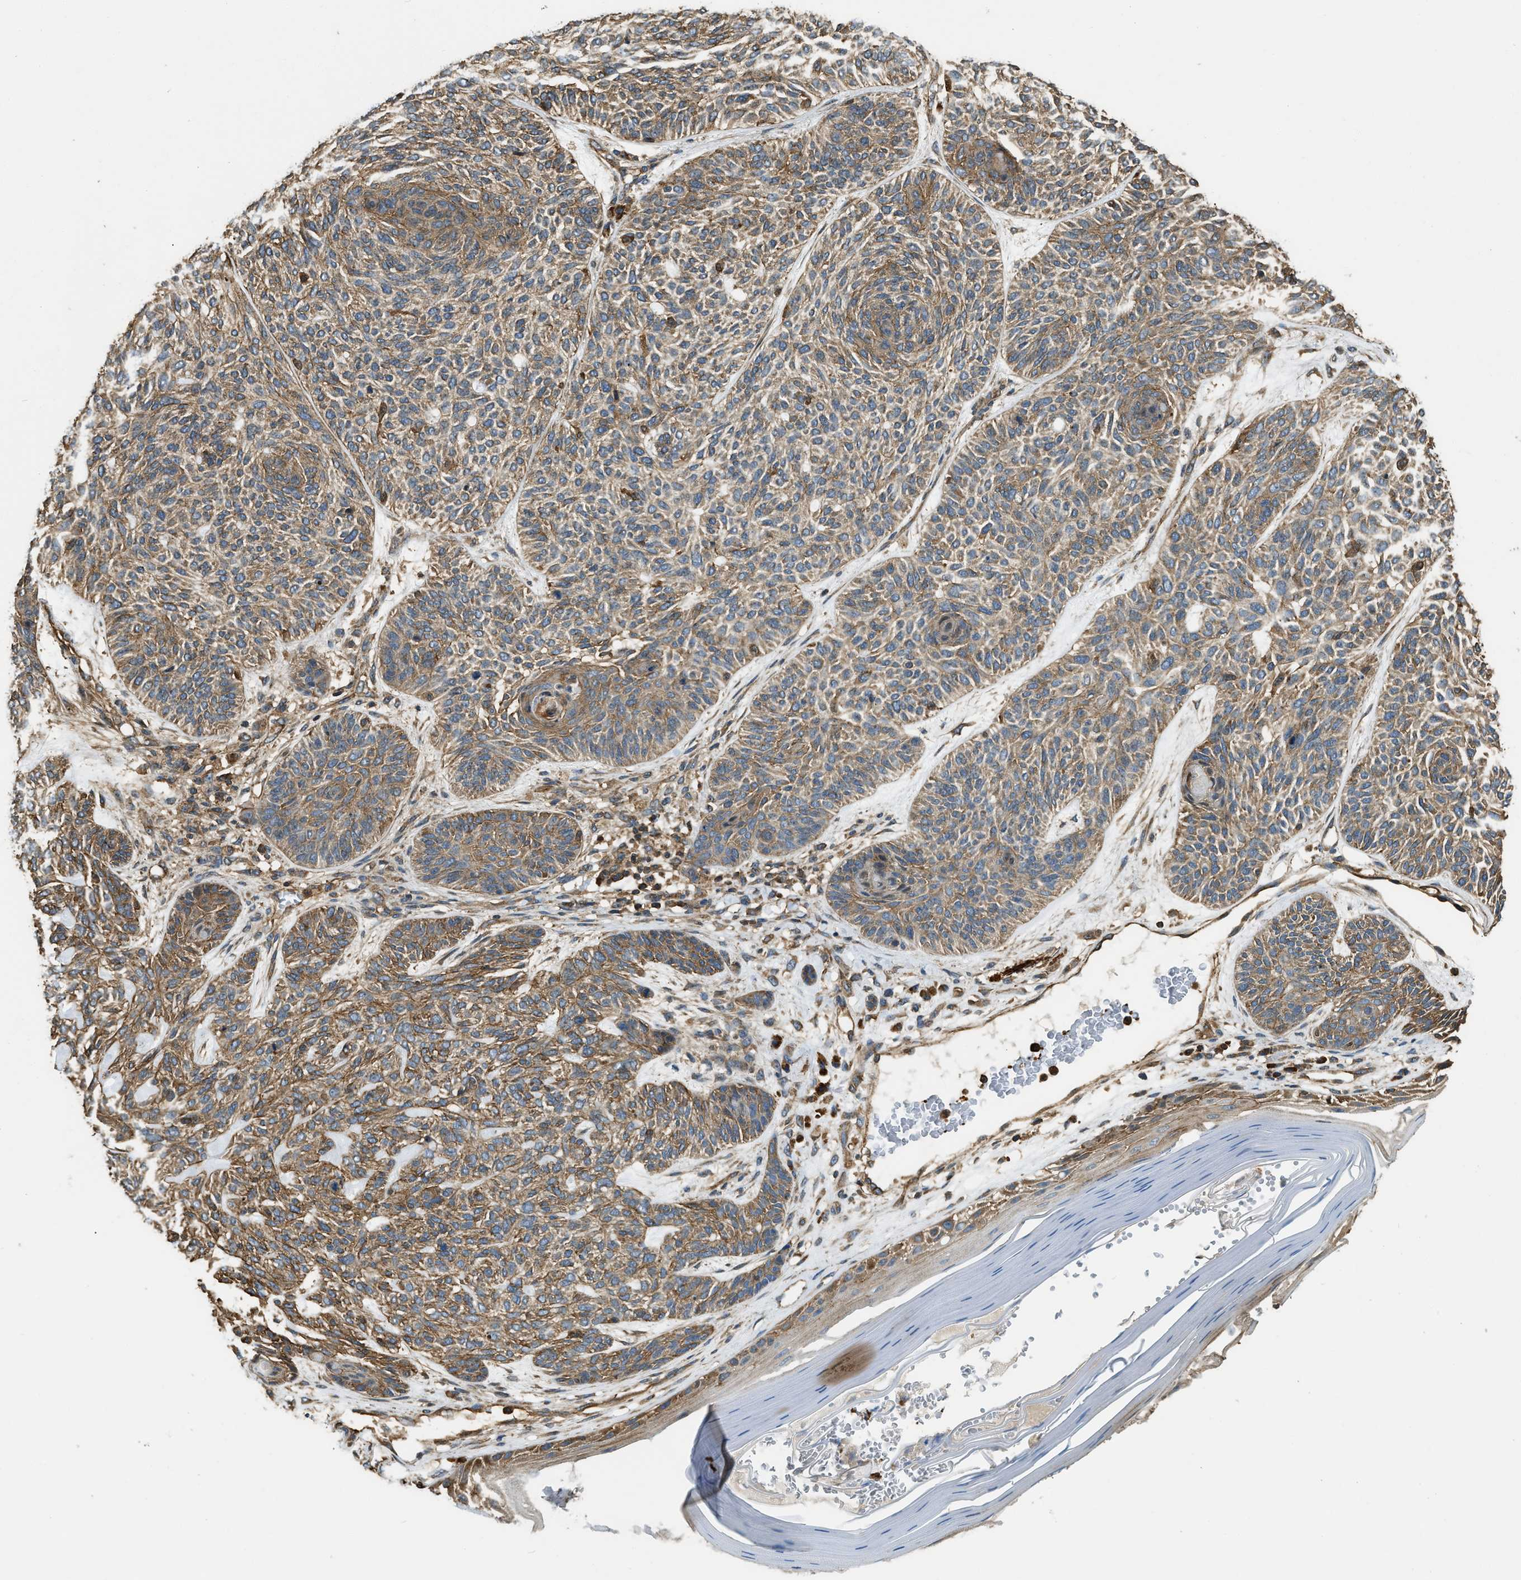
{"staining": {"intensity": "moderate", "quantity": ">75%", "location": "cytoplasmic/membranous"}, "tissue": "skin cancer", "cell_type": "Tumor cells", "image_type": "cancer", "snomed": [{"axis": "morphology", "description": "Basal cell carcinoma"}, {"axis": "topography", "description": "Skin"}], "caption": "Basal cell carcinoma (skin) stained for a protein (brown) exhibits moderate cytoplasmic/membranous positive expression in about >75% of tumor cells.", "gene": "YARS1", "patient": {"sex": "male", "age": 55}}